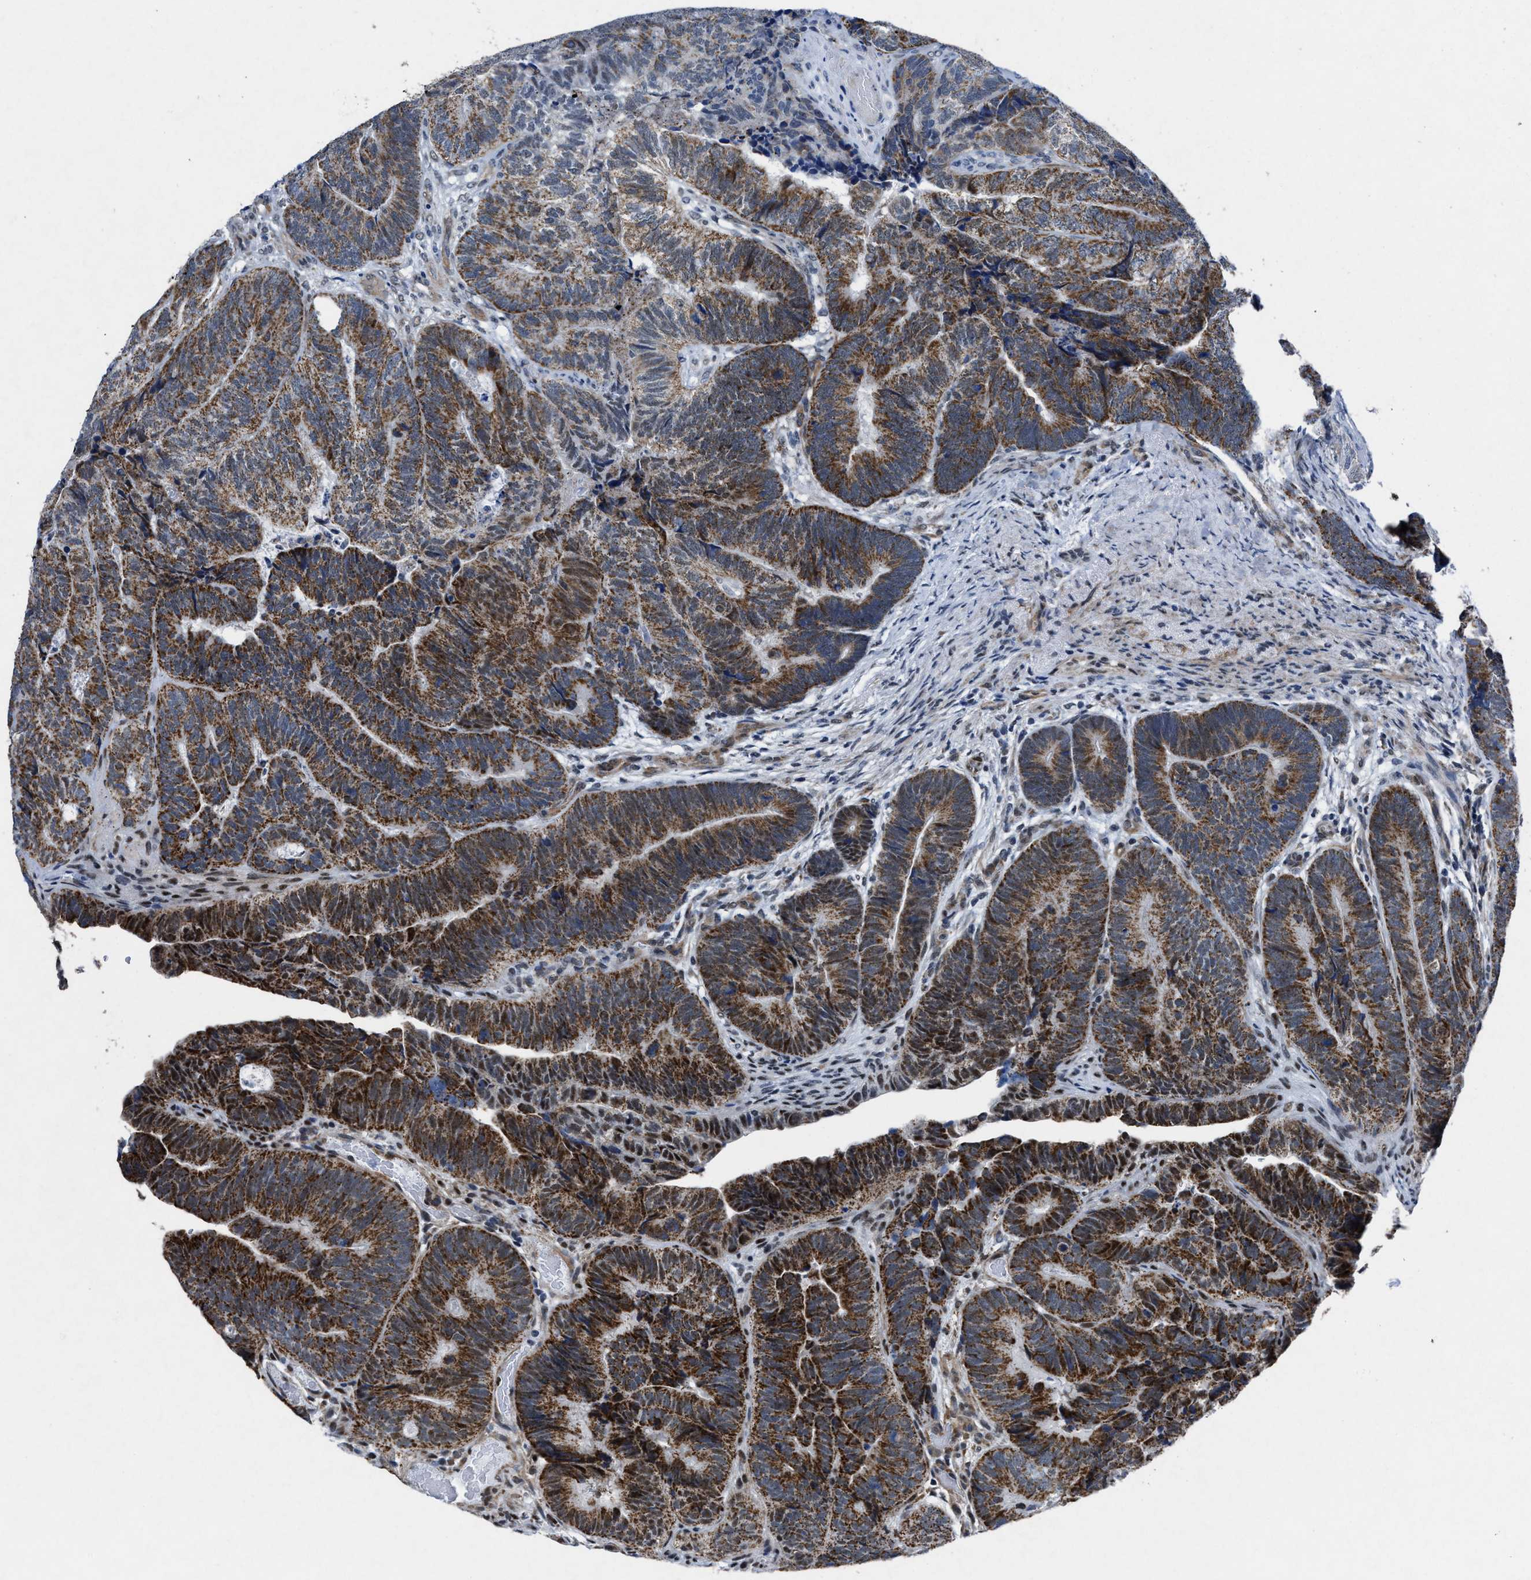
{"staining": {"intensity": "strong", "quantity": ">75%", "location": "cytoplasmic/membranous"}, "tissue": "colorectal cancer", "cell_type": "Tumor cells", "image_type": "cancer", "snomed": [{"axis": "morphology", "description": "Adenocarcinoma, NOS"}, {"axis": "topography", "description": "Colon"}], "caption": "An image of human colorectal cancer stained for a protein shows strong cytoplasmic/membranous brown staining in tumor cells.", "gene": "ID3", "patient": {"sex": "female", "age": 67}}